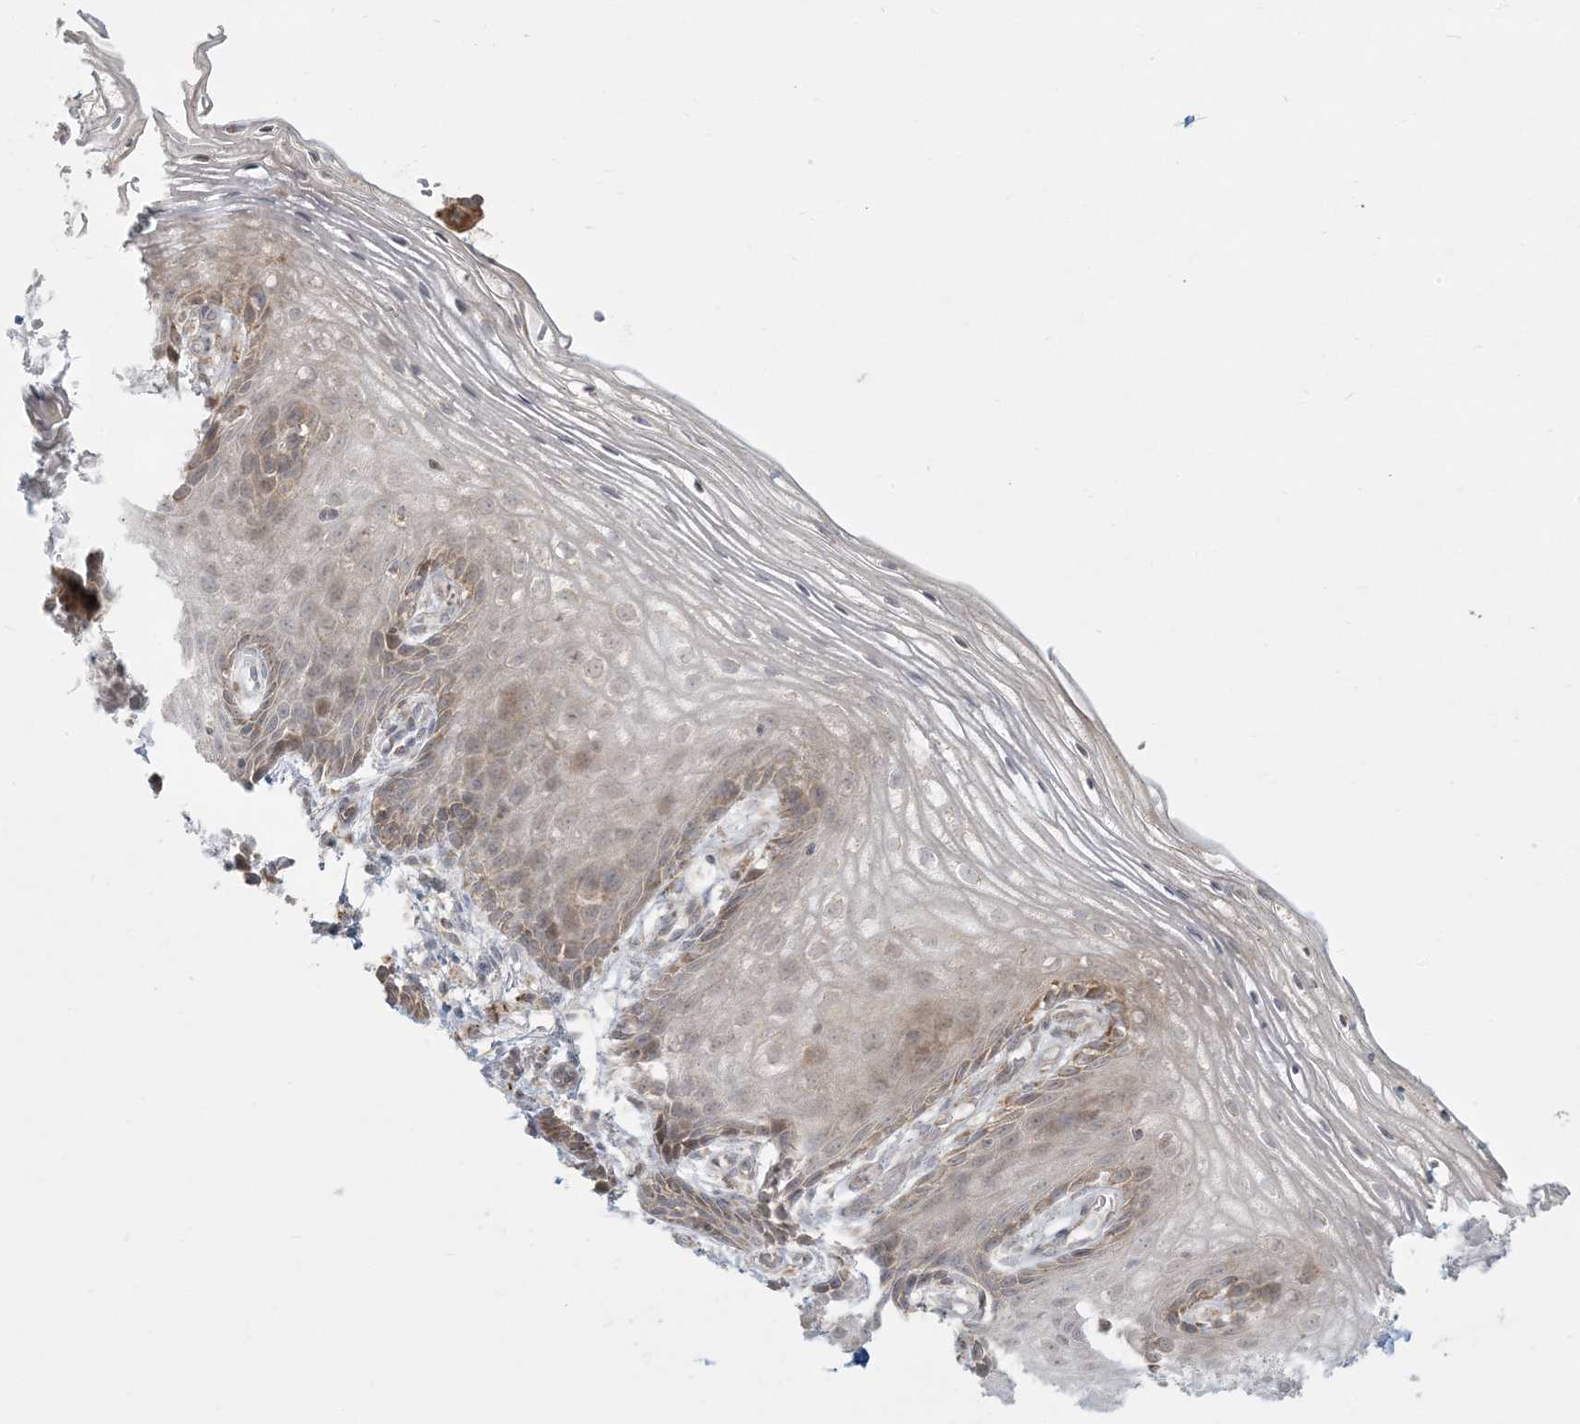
{"staining": {"intensity": "weak", "quantity": "<25%", "location": "cytoplasmic/membranous"}, "tissue": "vagina", "cell_type": "Squamous epithelial cells", "image_type": "normal", "snomed": [{"axis": "morphology", "description": "Normal tissue, NOS"}, {"axis": "topography", "description": "Vagina"}], "caption": "The micrograph reveals no staining of squamous epithelial cells in normal vagina.", "gene": "MCAT", "patient": {"sex": "female", "age": 60}}